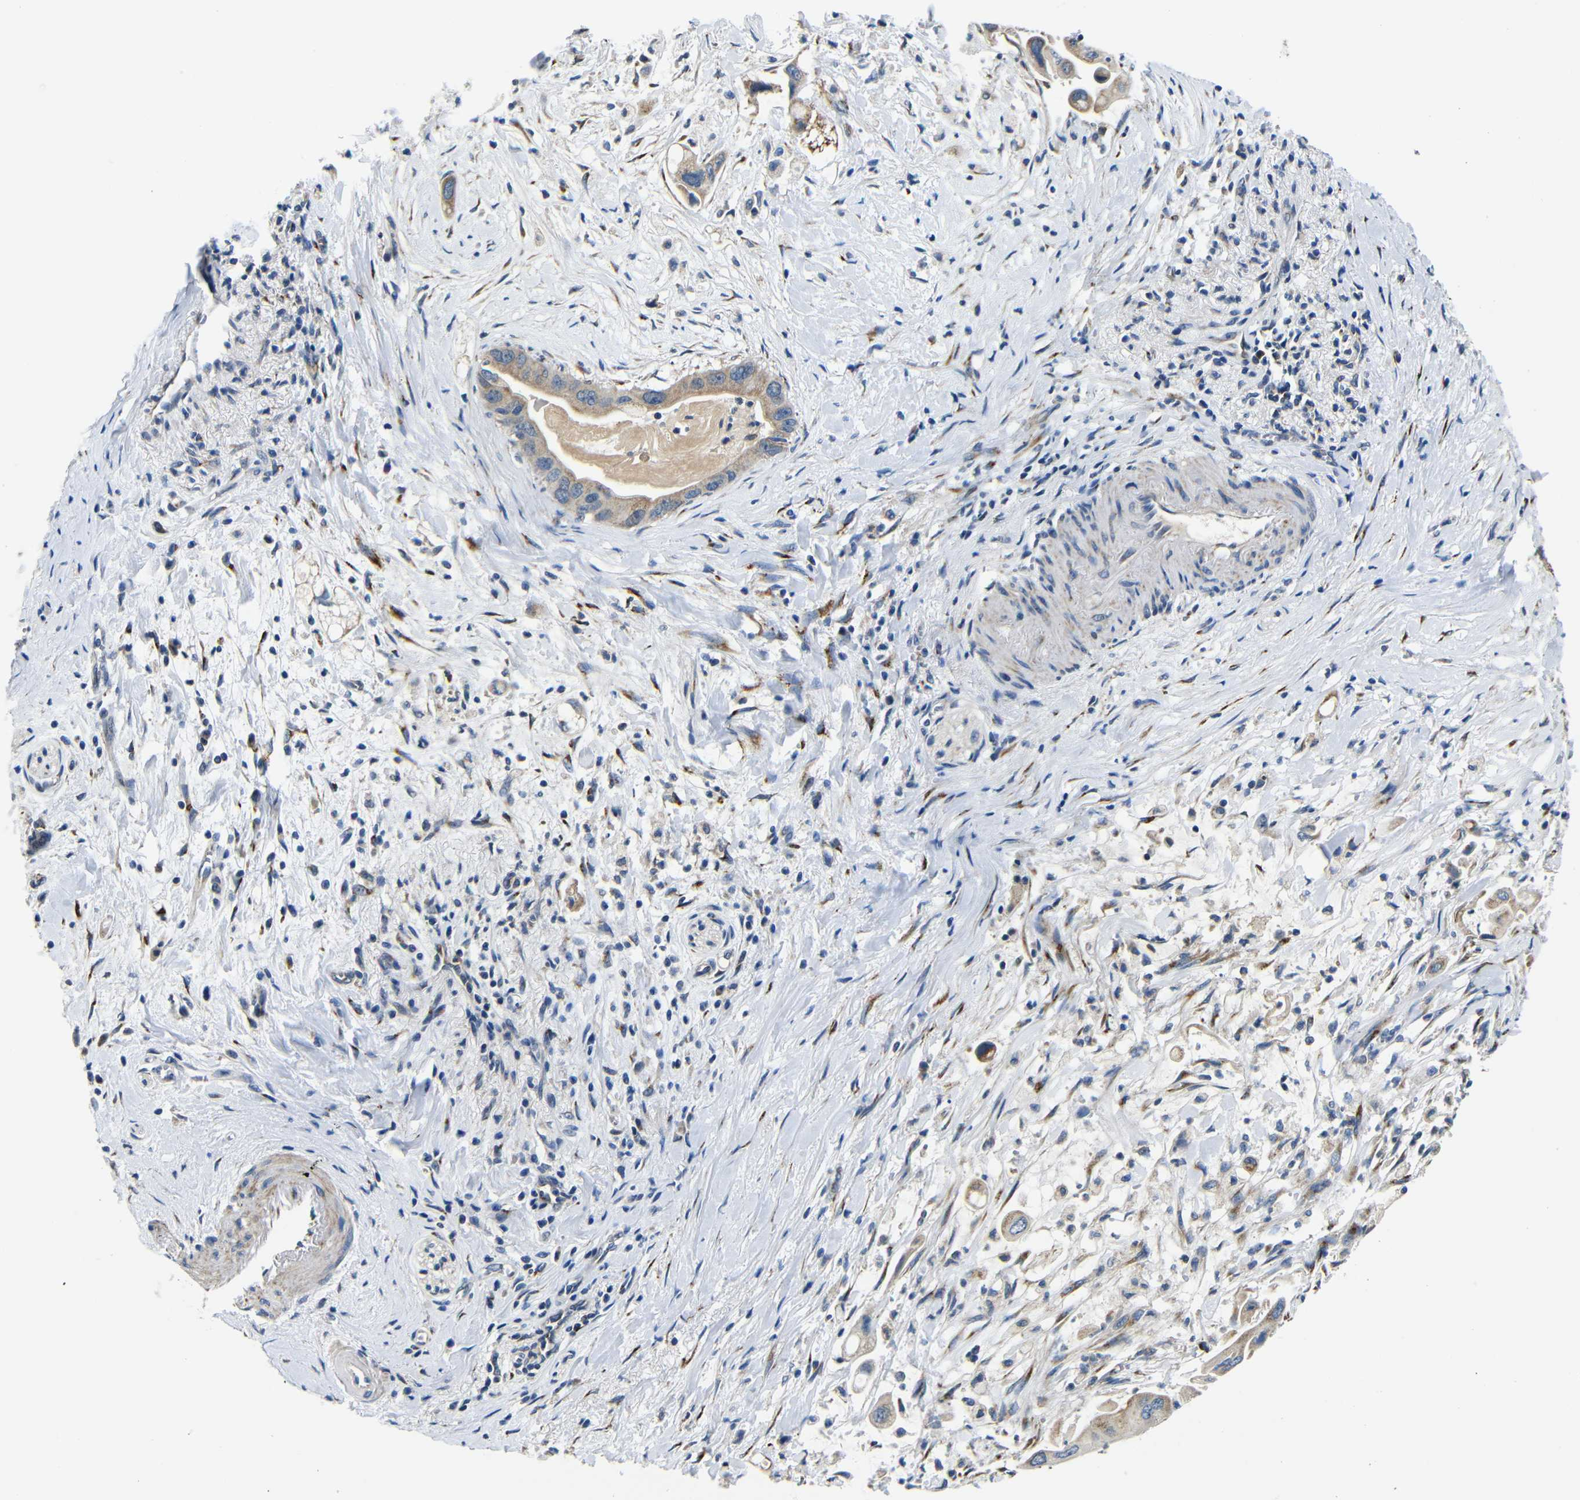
{"staining": {"intensity": "weak", "quantity": ">75%", "location": "cytoplasmic/membranous"}, "tissue": "pancreatic cancer", "cell_type": "Tumor cells", "image_type": "cancer", "snomed": [{"axis": "morphology", "description": "Adenocarcinoma, NOS"}, {"axis": "topography", "description": "Pancreas"}], "caption": "IHC histopathology image of neoplastic tissue: adenocarcinoma (pancreatic) stained using immunohistochemistry (IHC) exhibits low levels of weak protein expression localized specifically in the cytoplasmic/membranous of tumor cells, appearing as a cytoplasmic/membranous brown color.", "gene": "FKBP14", "patient": {"sex": "male", "age": 55}}